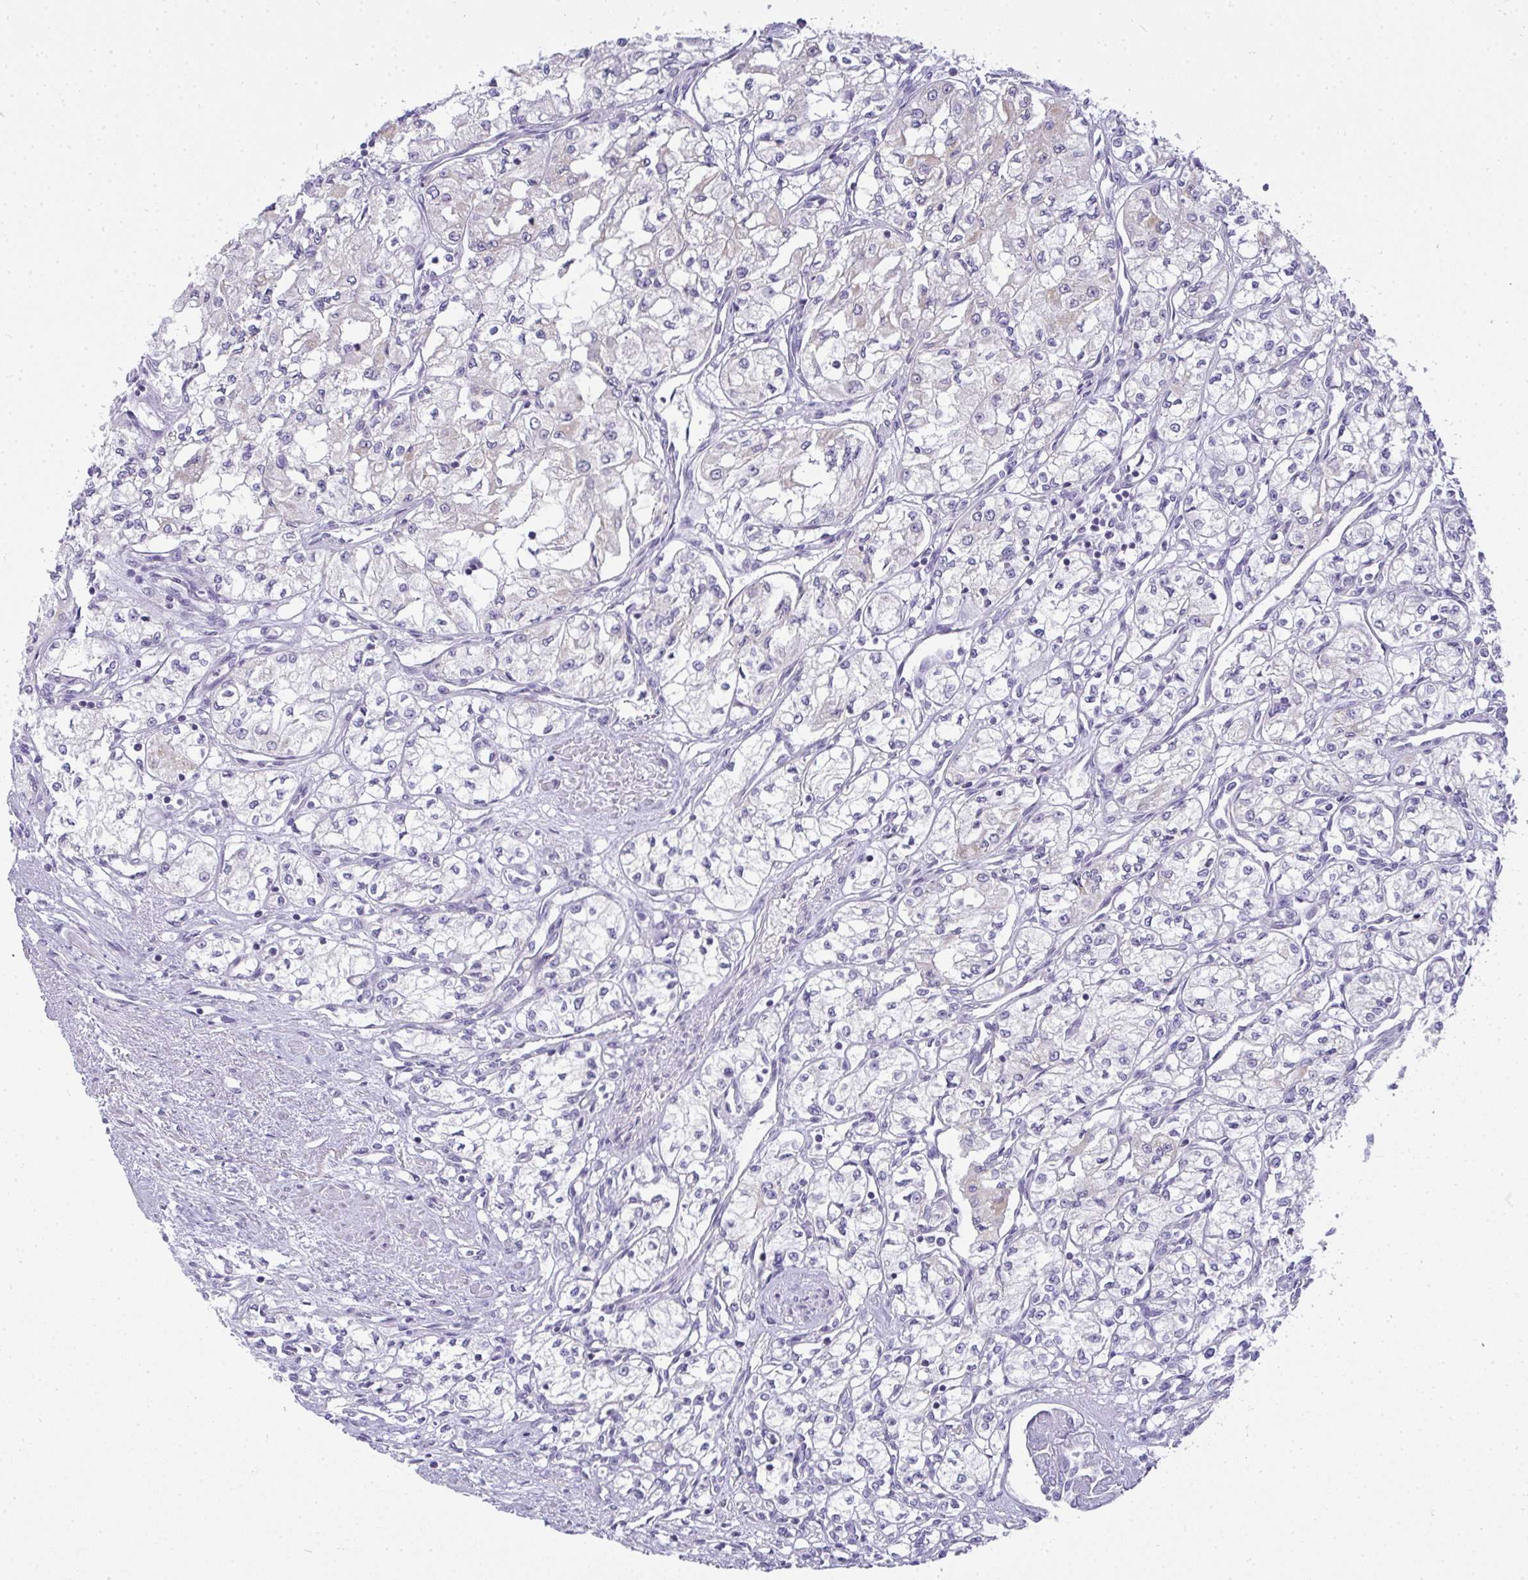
{"staining": {"intensity": "negative", "quantity": "none", "location": "none"}, "tissue": "renal cancer", "cell_type": "Tumor cells", "image_type": "cancer", "snomed": [{"axis": "morphology", "description": "Adenocarcinoma, NOS"}, {"axis": "topography", "description": "Kidney"}], "caption": "High power microscopy micrograph of an immunohistochemistry (IHC) histopathology image of renal cancer (adenocarcinoma), revealing no significant positivity in tumor cells.", "gene": "GSDMB", "patient": {"sex": "male", "age": 59}}